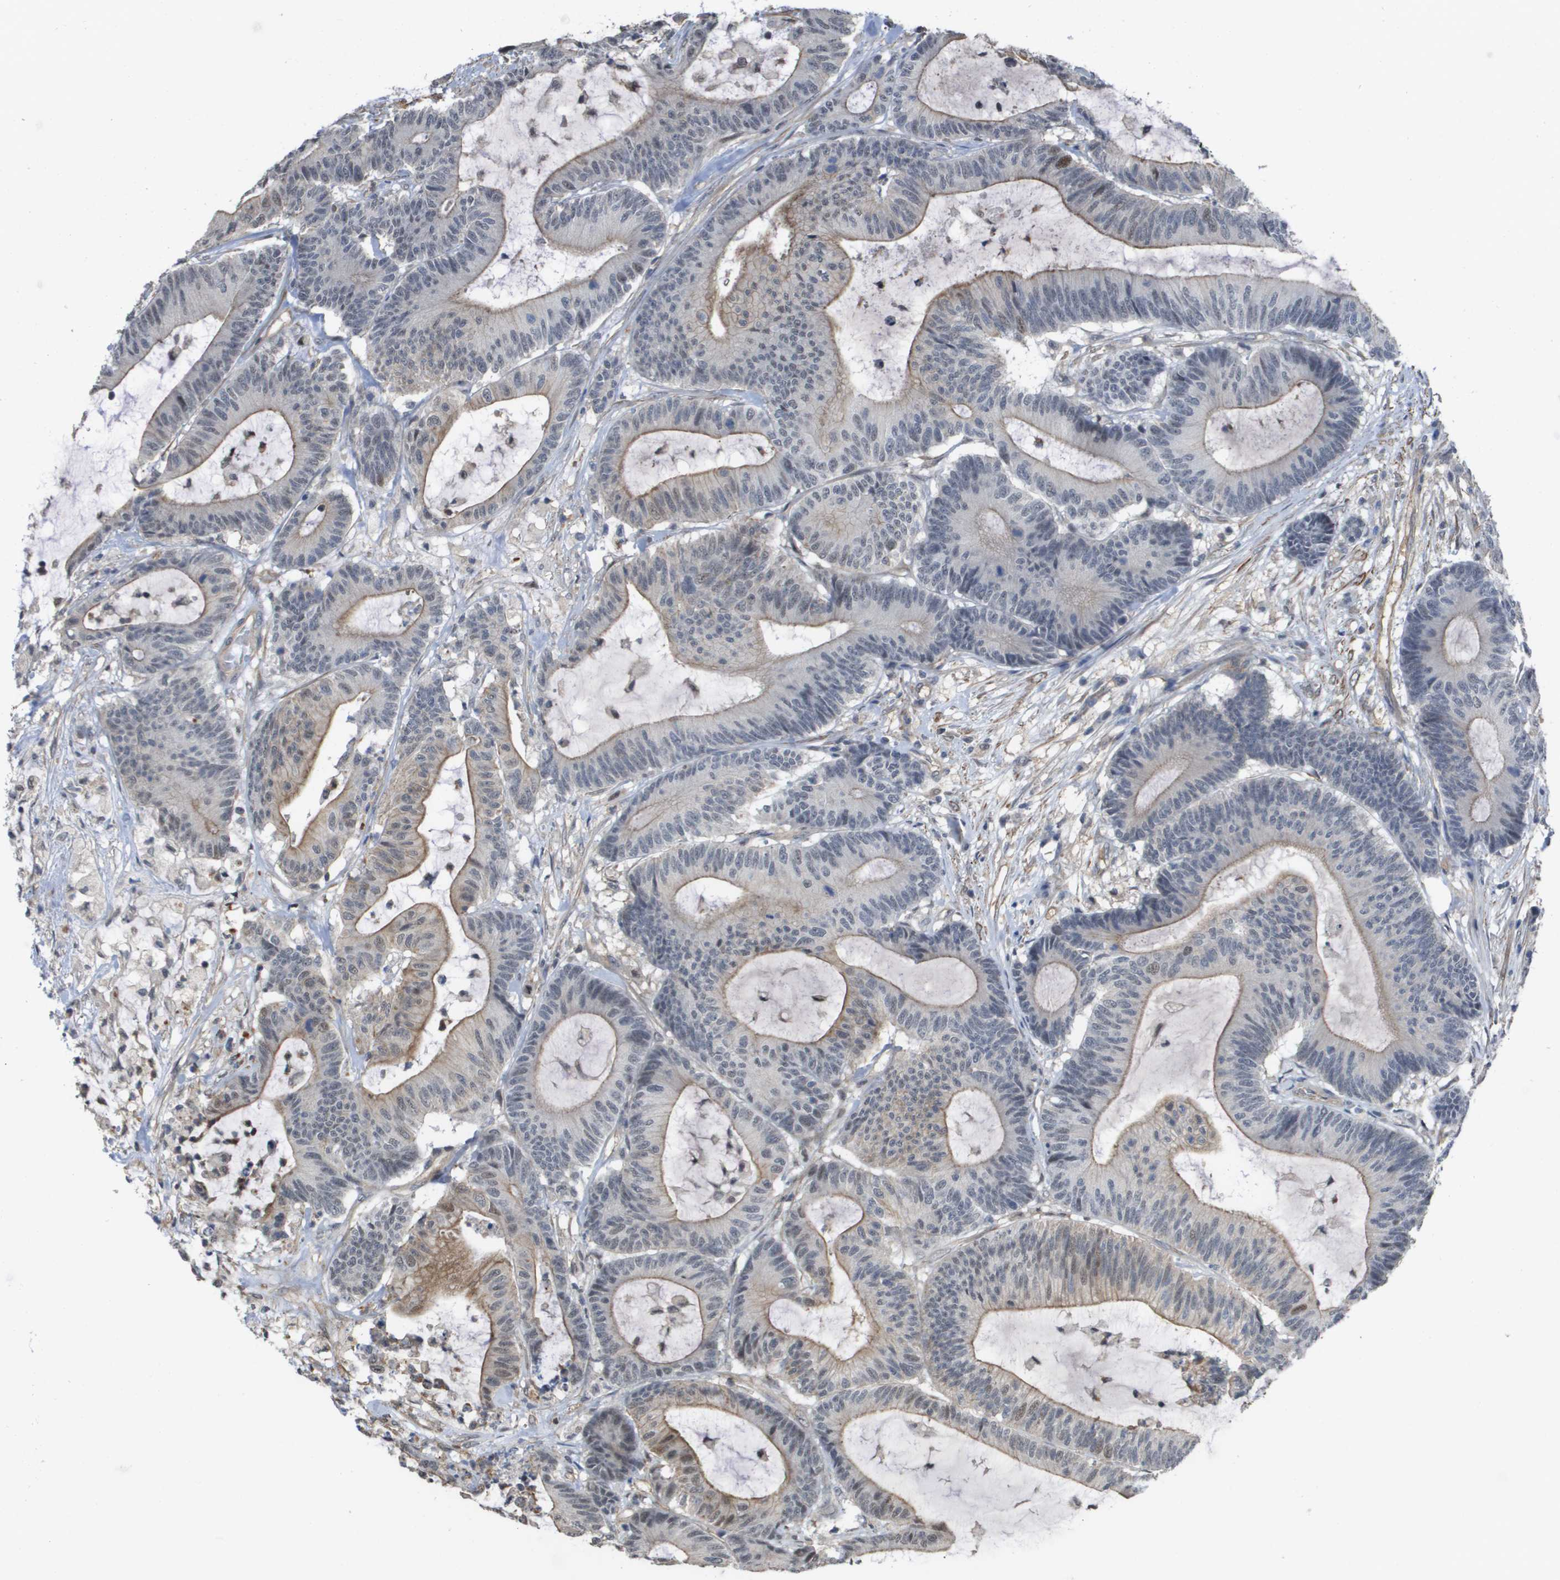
{"staining": {"intensity": "weak", "quantity": "25%-75%", "location": "cytoplasmic/membranous"}, "tissue": "colorectal cancer", "cell_type": "Tumor cells", "image_type": "cancer", "snomed": [{"axis": "morphology", "description": "Adenocarcinoma, NOS"}, {"axis": "topography", "description": "Colon"}], "caption": "A micrograph showing weak cytoplasmic/membranous positivity in approximately 25%-75% of tumor cells in colorectal cancer (adenocarcinoma), as visualized by brown immunohistochemical staining.", "gene": "RNF112", "patient": {"sex": "female", "age": 84}}